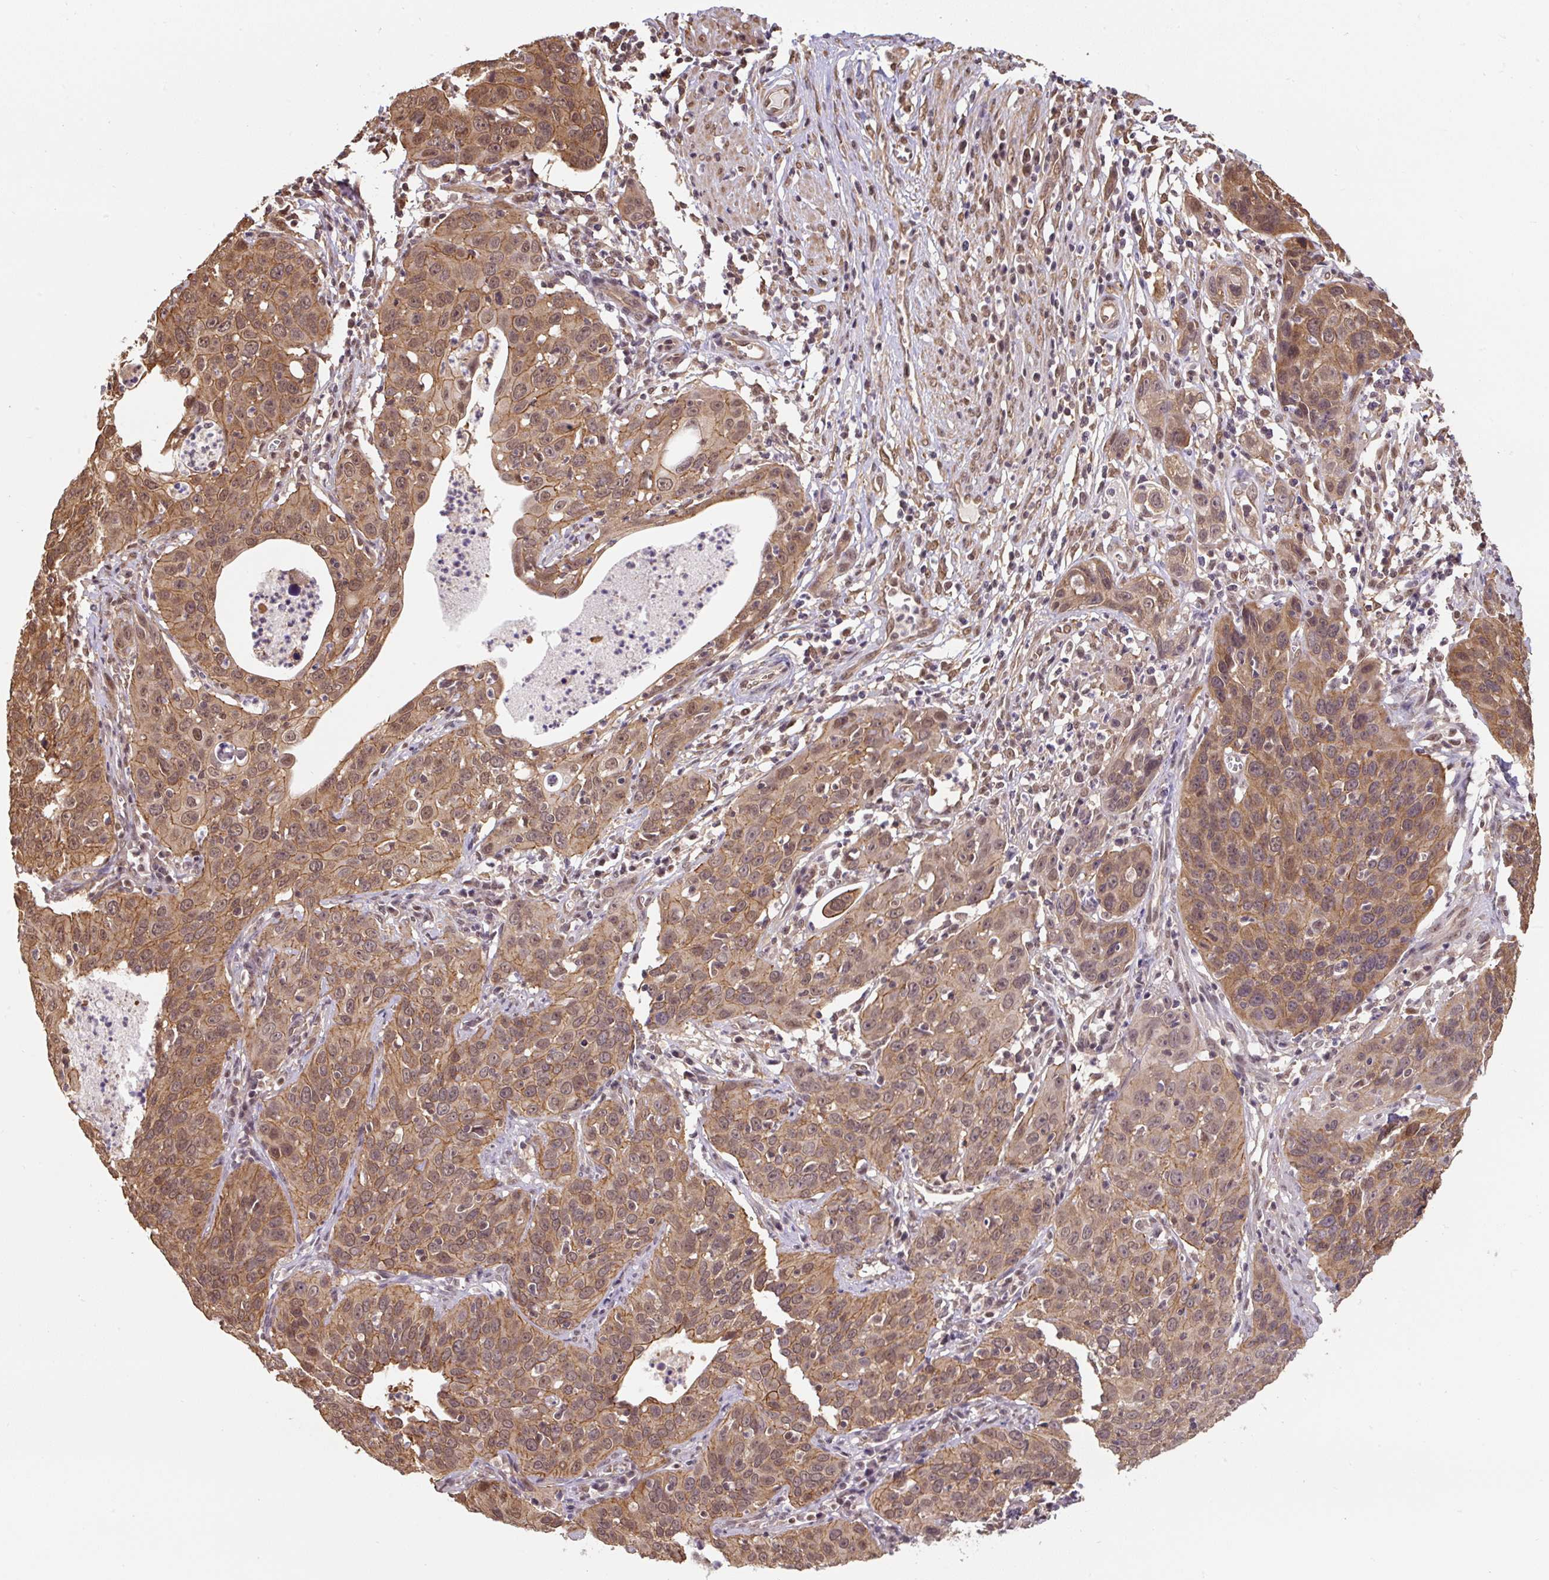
{"staining": {"intensity": "moderate", "quantity": ">75%", "location": "cytoplasmic/membranous,nuclear"}, "tissue": "cervical cancer", "cell_type": "Tumor cells", "image_type": "cancer", "snomed": [{"axis": "morphology", "description": "Squamous cell carcinoma, NOS"}, {"axis": "topography", "description": "Cervix"}], "caption": "Cervical cancer (squamous cell carcinoma) stained with a protein marker displays moderate staining in tumor cells.", "gene": "ST13", "patient": {"sex": "female", "age": 36}}